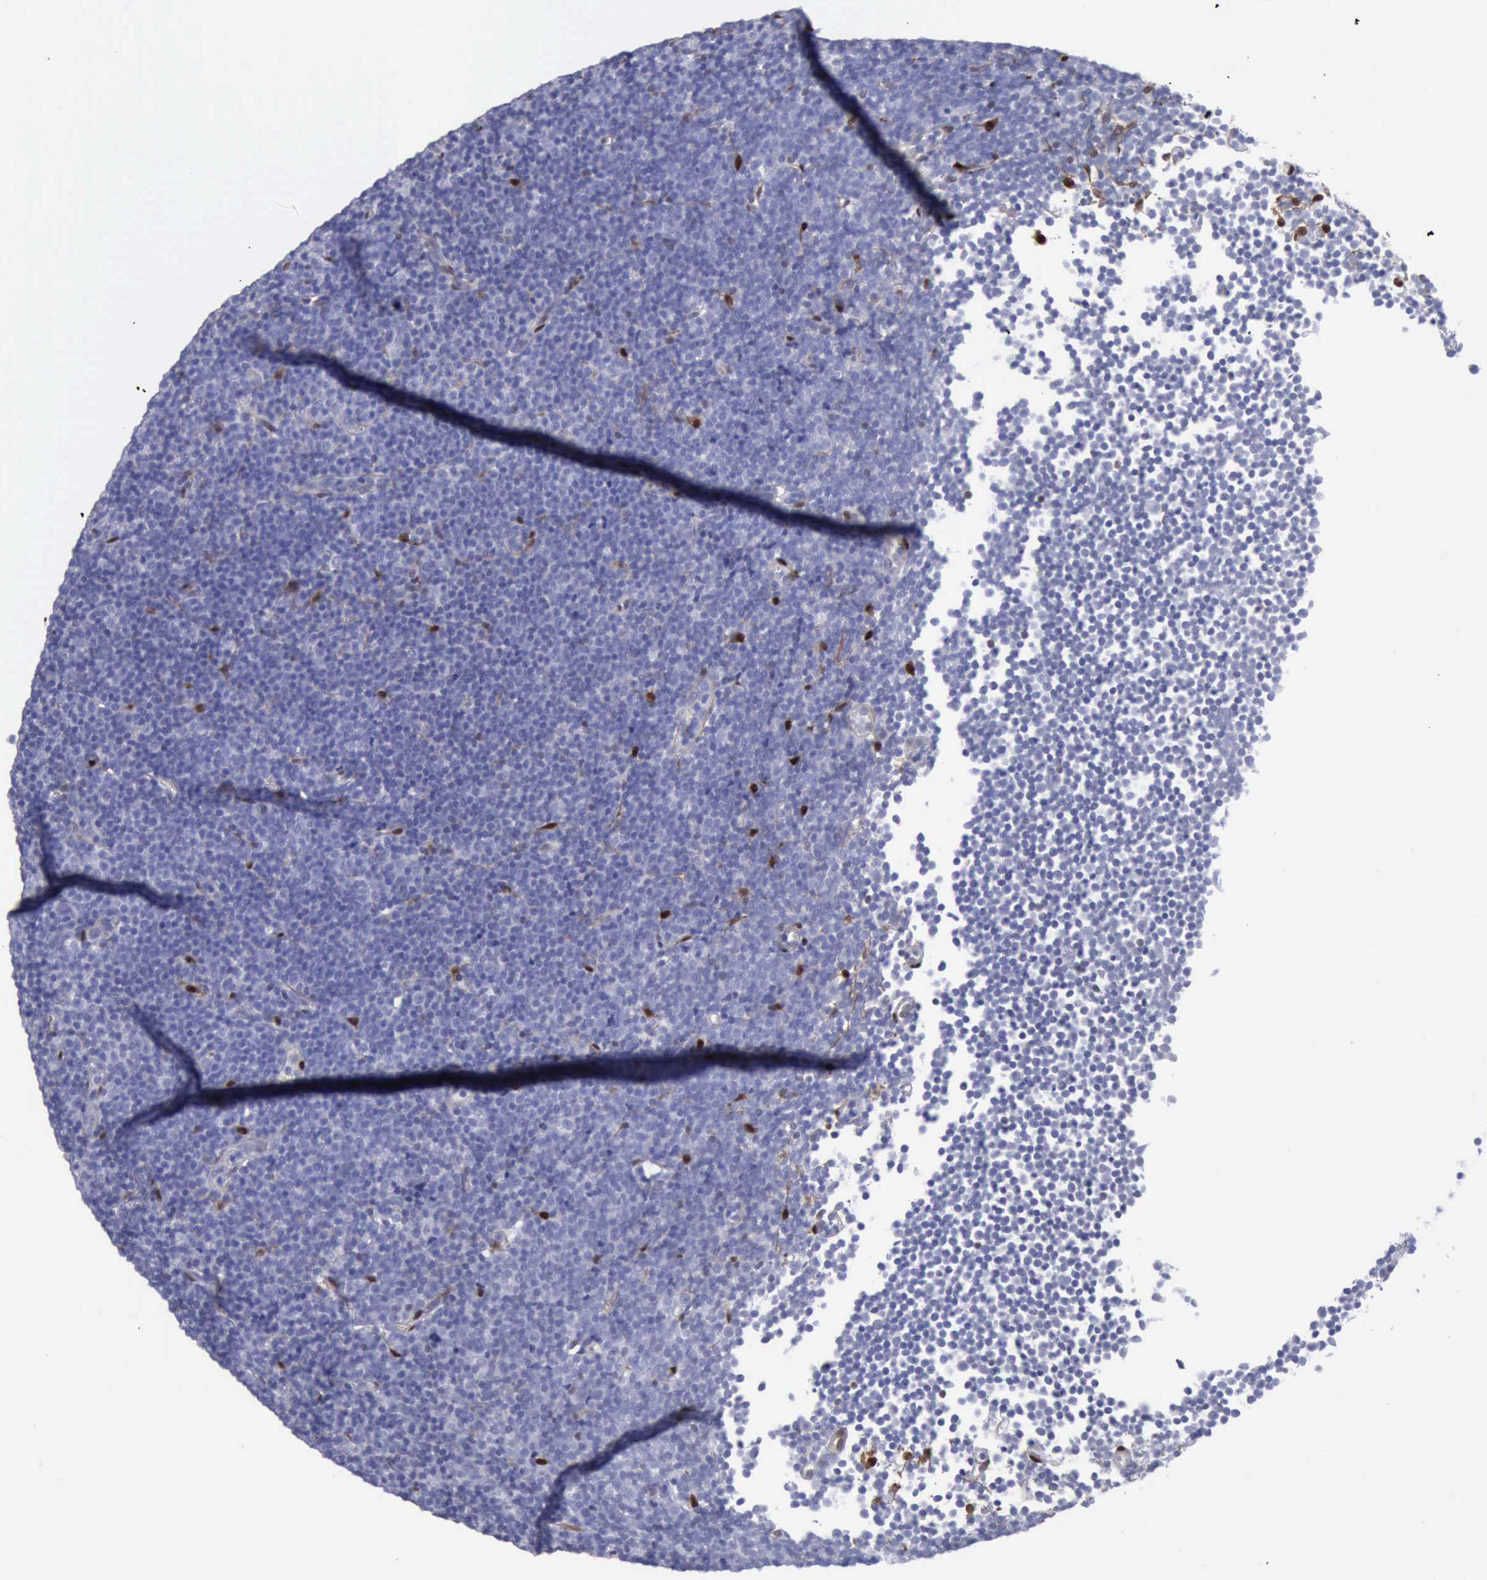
{"staining": {"intensity": "negative", "quantity": "none", "location": "none"}, "tissue": "lymphoma", "cell_type": "Tumor cells", "image_type": "cancer", "snomed": [{"axis": "morphology", "description": "Malignant lymphoma, non-Hodgkin's type, Low grade"}, {"axis": "topography", "description": "Lymph node"}], "caption": "This is a image of immunohistochemistry staining of malignant lymphoma, non-Hodgkin's type (low-grade), which shows no staining in tumor cells.", "gene": "FHL1", "patient": {"sex": "male", "age": 57}}